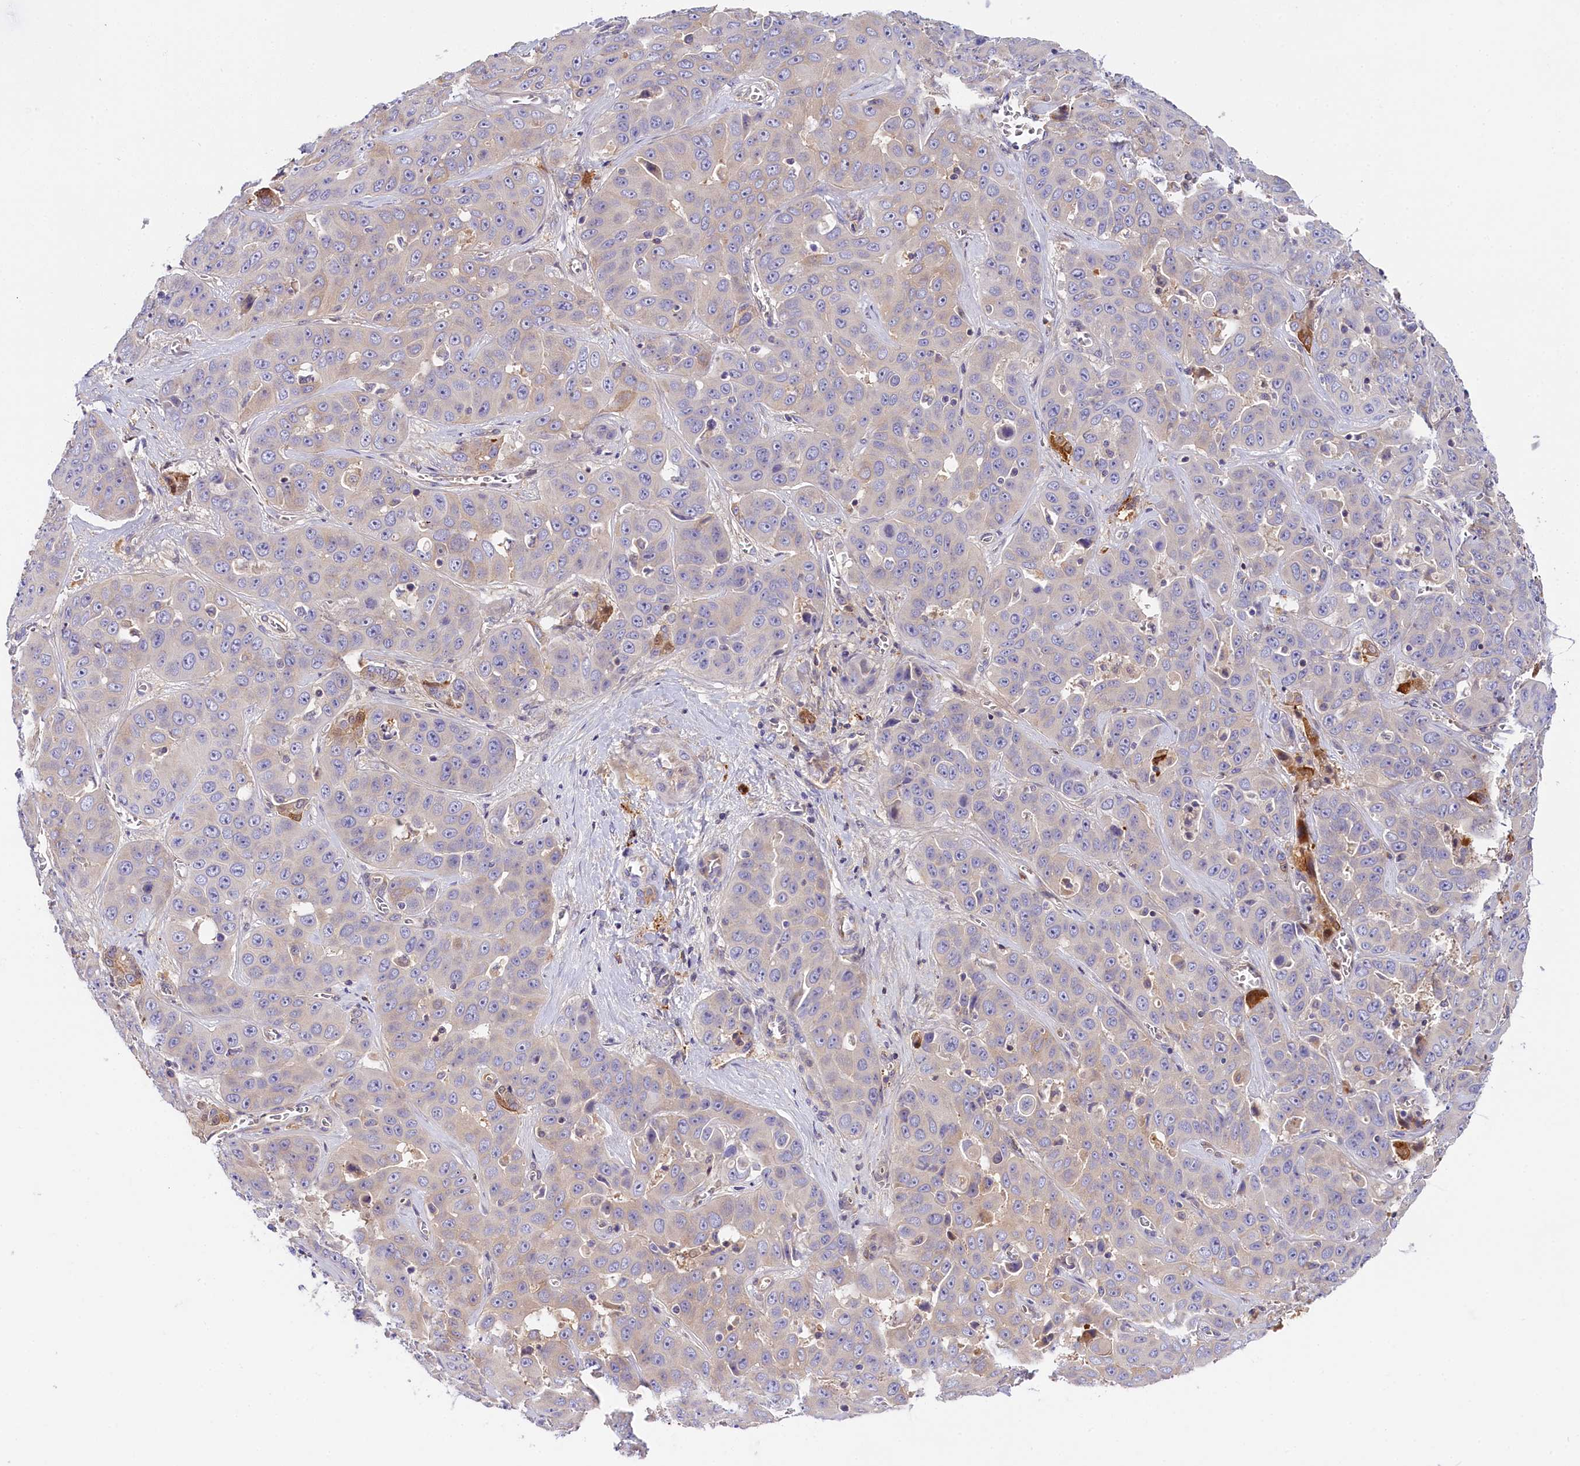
{"staining": {"intensity": "moderate", "quantity": "<25%", "location": "cytoplasmic/membranous,nuclear"}, "tissue": "liver cancer", "cell_type": "Tumor cells", "image_type": "cancer", "snomed": [{"axis": "morphology", "description": "Cholangiocarcinoma"}, {"axis": "topography", "description": "Liver"}], "caption": "Protein analysis of liver cancer tissue displays moderate cytoplasmic/membranous and nuclear positivity in about <25% of tumor cells.", "gene": "KATNB1", "patient": {"sex": "female", "age": 52}}